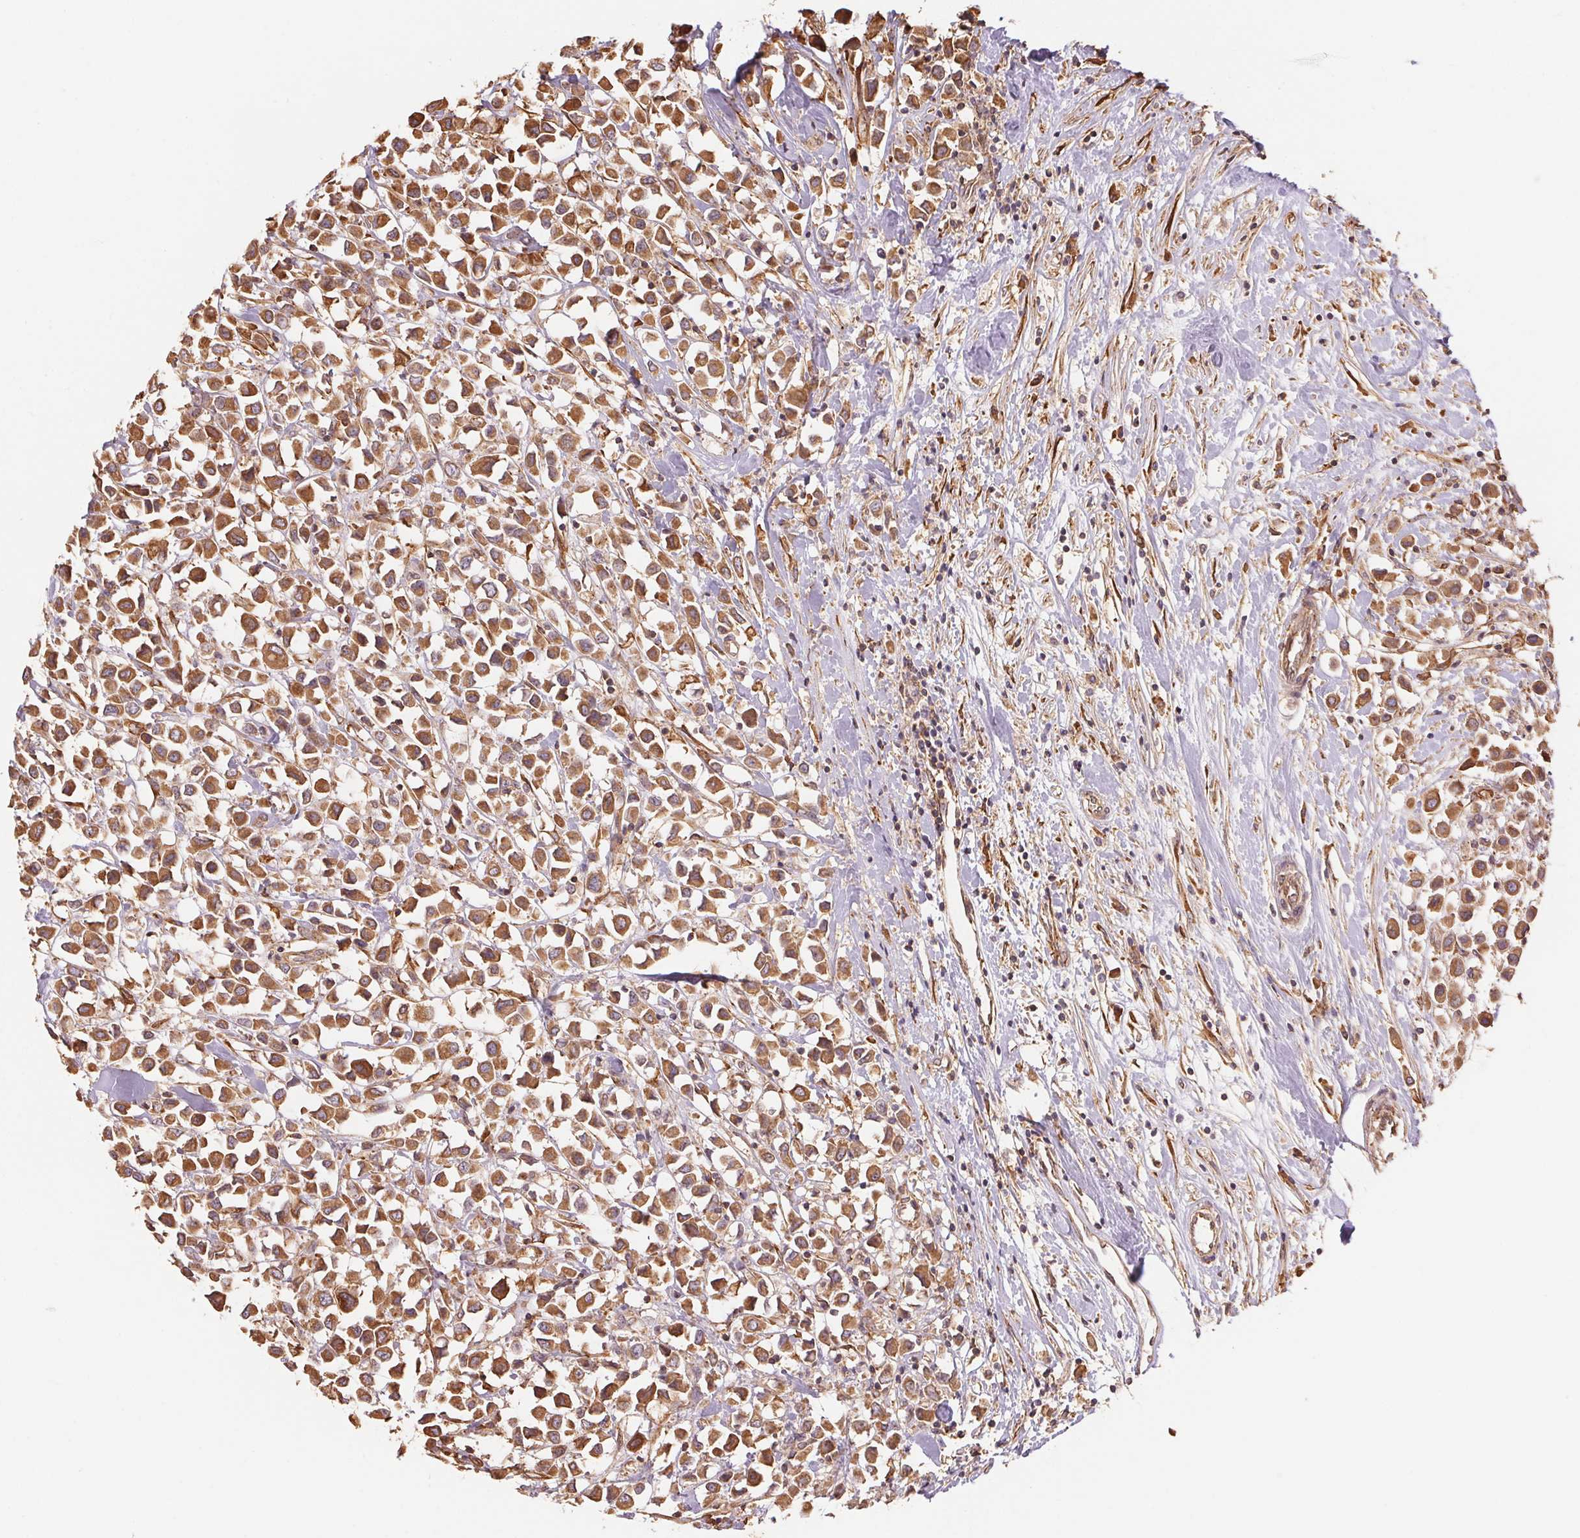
{"staining": {"intensity": "moderate", "quantity": ">75%", "location": "cytoplasmic/membranous"}, "tissue": "breast cancer", "cell_type": "Tumor cells", "image_type": "cancer", "snomed": [{"axis": "morphology", "description": "Duct carcinoma"}, {"axis": "topography", "description": "Breast"}], "caption": "Tumor cells exhibit medium levels of moderate cytoplasmic/membranous positivity in approximately >75% of cells in breast cancer (invasive ductal carcinoma). The staining was performed using DAB (3,3'-diaminobenzidine), with brown indicating positive protein expression. Nuclei are stained blue with hematoxylin.", "gene": "C6orf163", "patient": {"sex": "female", "age": 61}}